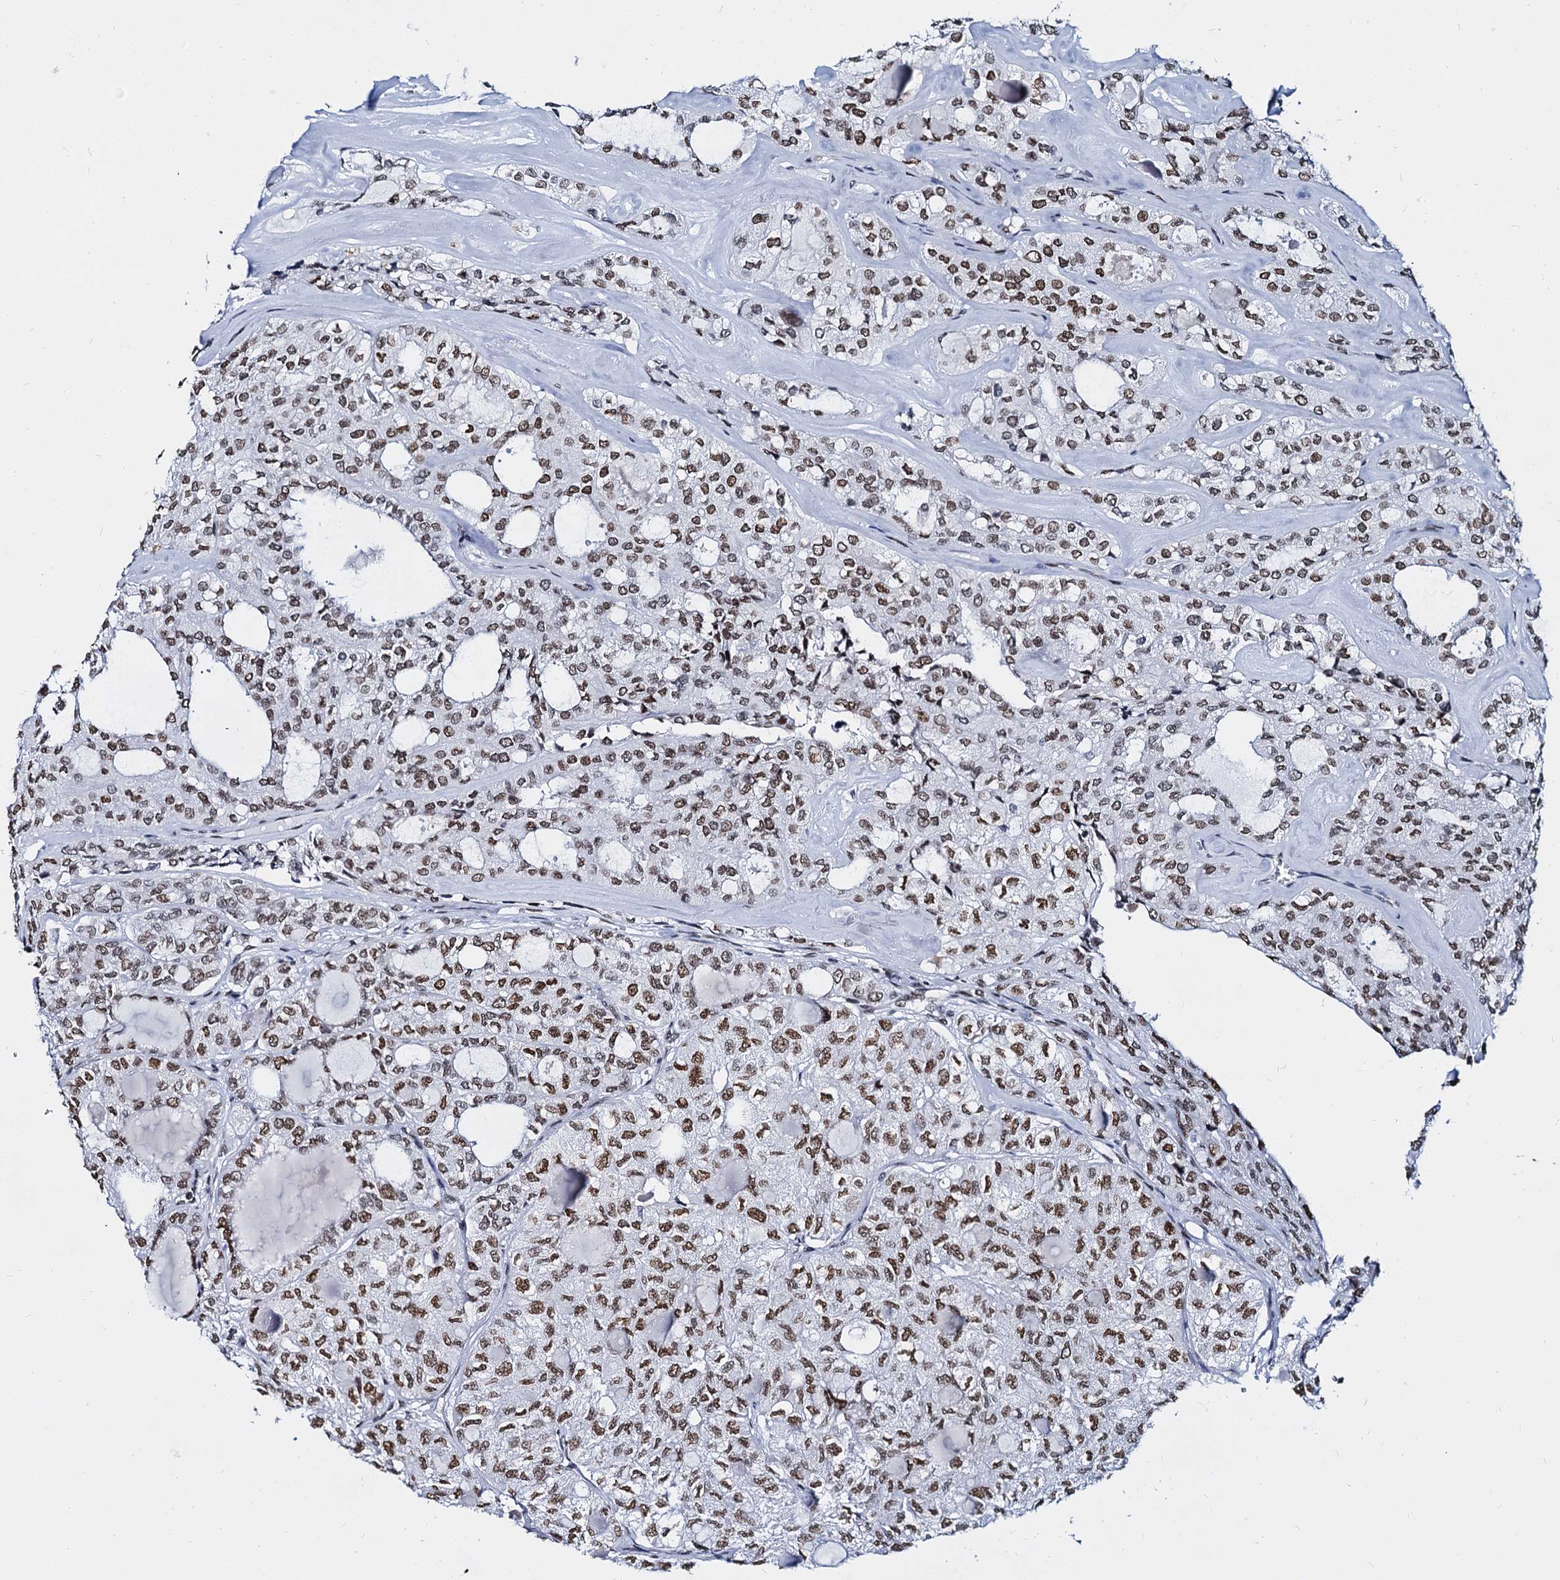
{"staining": {"intensity": "moderate", "quantity": ">75%", "location": "nuclear"}, "tissue": "thyroid cancer", "cell_type": "Tumor cells", "image_type": "cancer", "snomed": [{"axis": "morphology", "description": "Follicular adenoma carcinoma, NOS"}, {"axis": "topography", "description": "Thyroid gland"}], "caption": "IHC (DAB (3,3'-diaminobenzidine)) staining of thyroid cancer reveals moderate nuclear protein expression in approximately >75% of tumor cells. Nuclei are stained in blue.", "gene": "CMAS", "patient": {"sex": "male", "age": 75}}